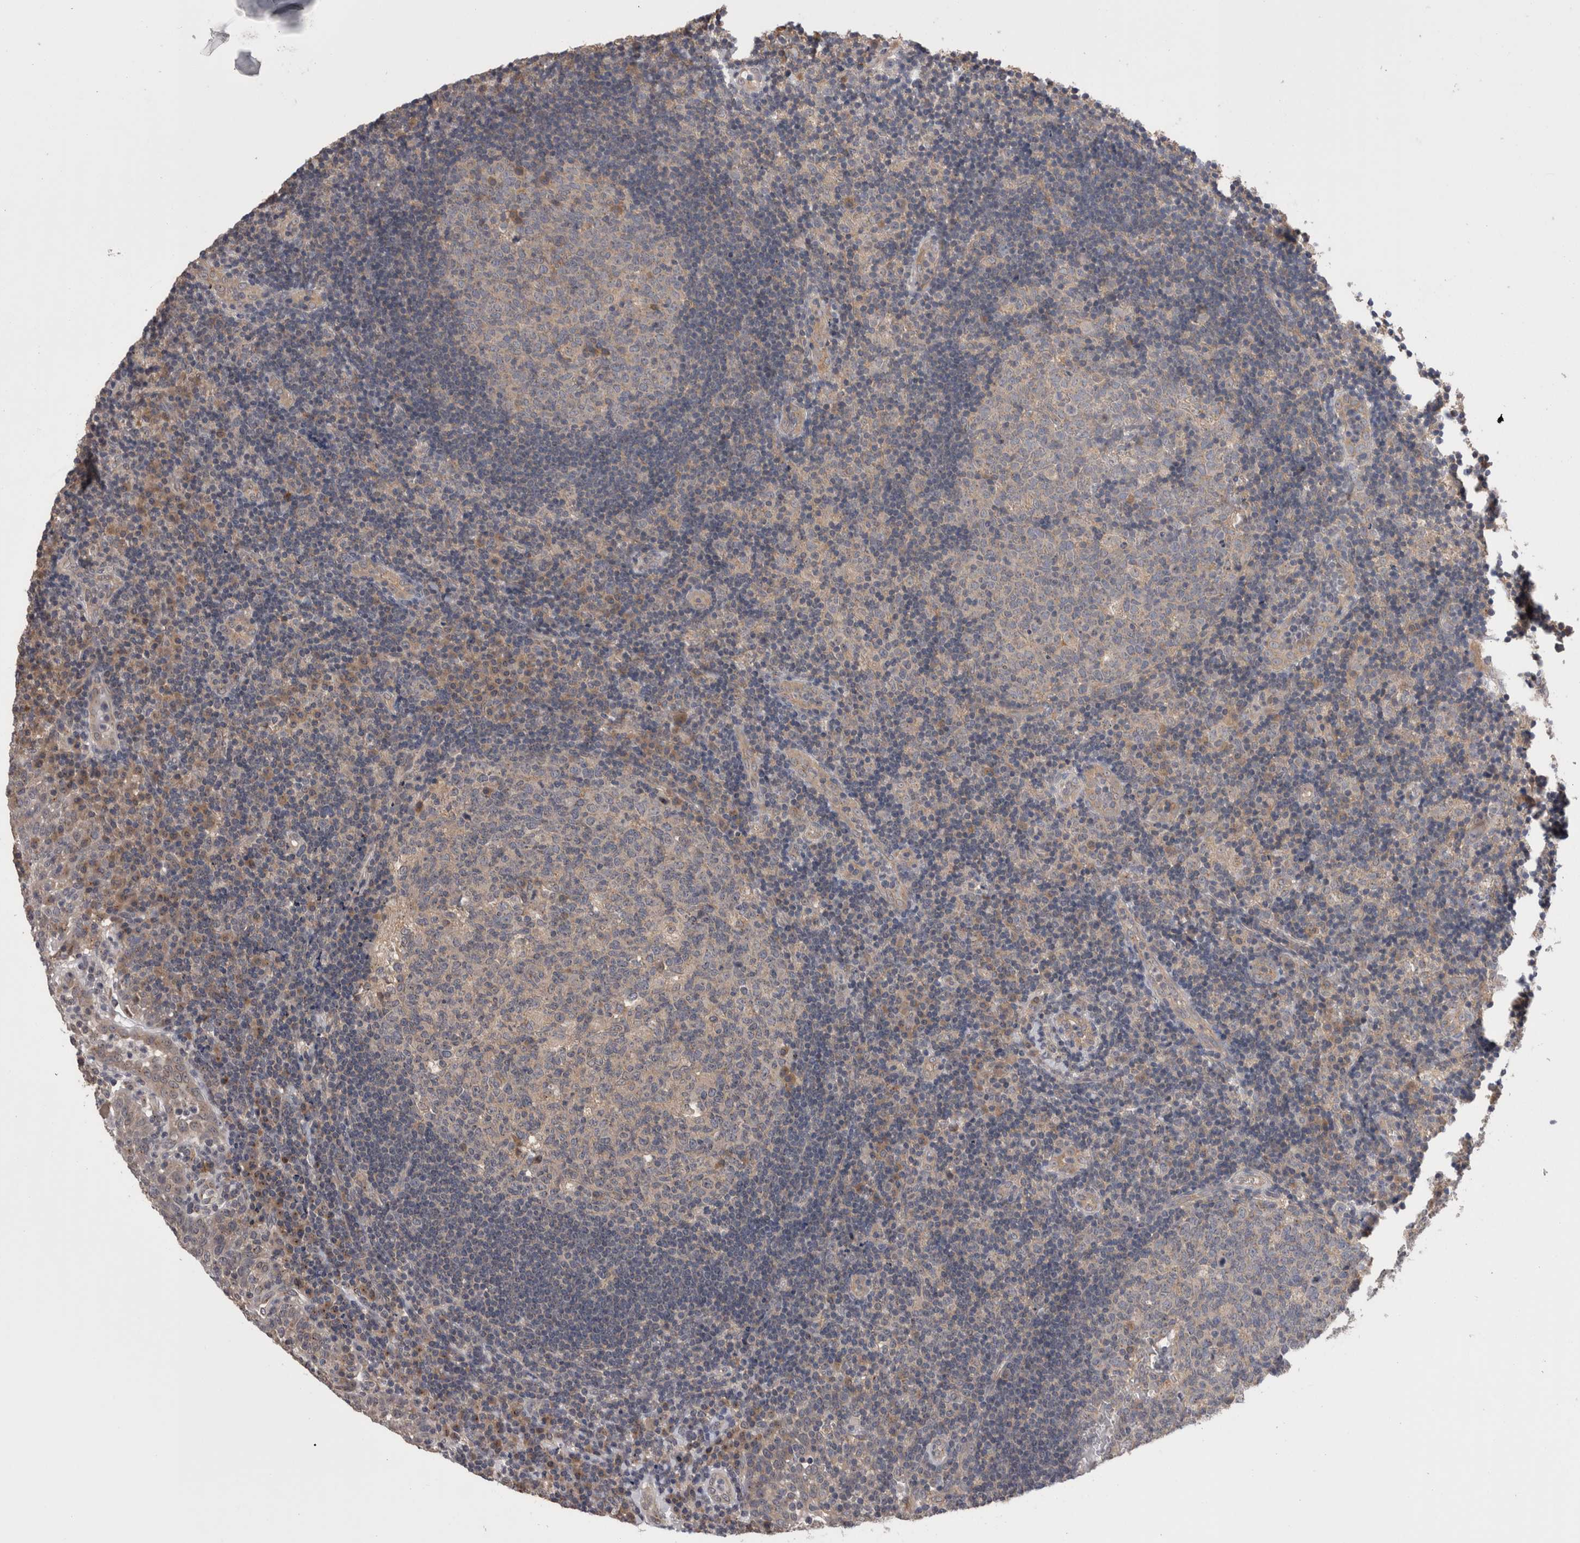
{"staining": {"intensity": "weak", "quantity": "<25%", "location": "cytoplasmic/membranous"}, "tissue": "tonsil", "cell_type": "Germinal center cells", "image_type": "normal", "snomed": [{"axis": "morphology", "description": "Normal tissue, NOS"}, {"axis": "topography", "description": "Tonsil"}], "caption": "Tonsil was stained to show a protein in brown. There is no significant staining in germinal center cells. The staining was performed using DAB (3,3'-diaminobenzidine) to visualize the protein expression in brown, while the nuclei were stained in blue with hematoxylin (Magnification: 20x).", "gene": "DCTN6", "patient": {"sex": "female", "age": 40}}